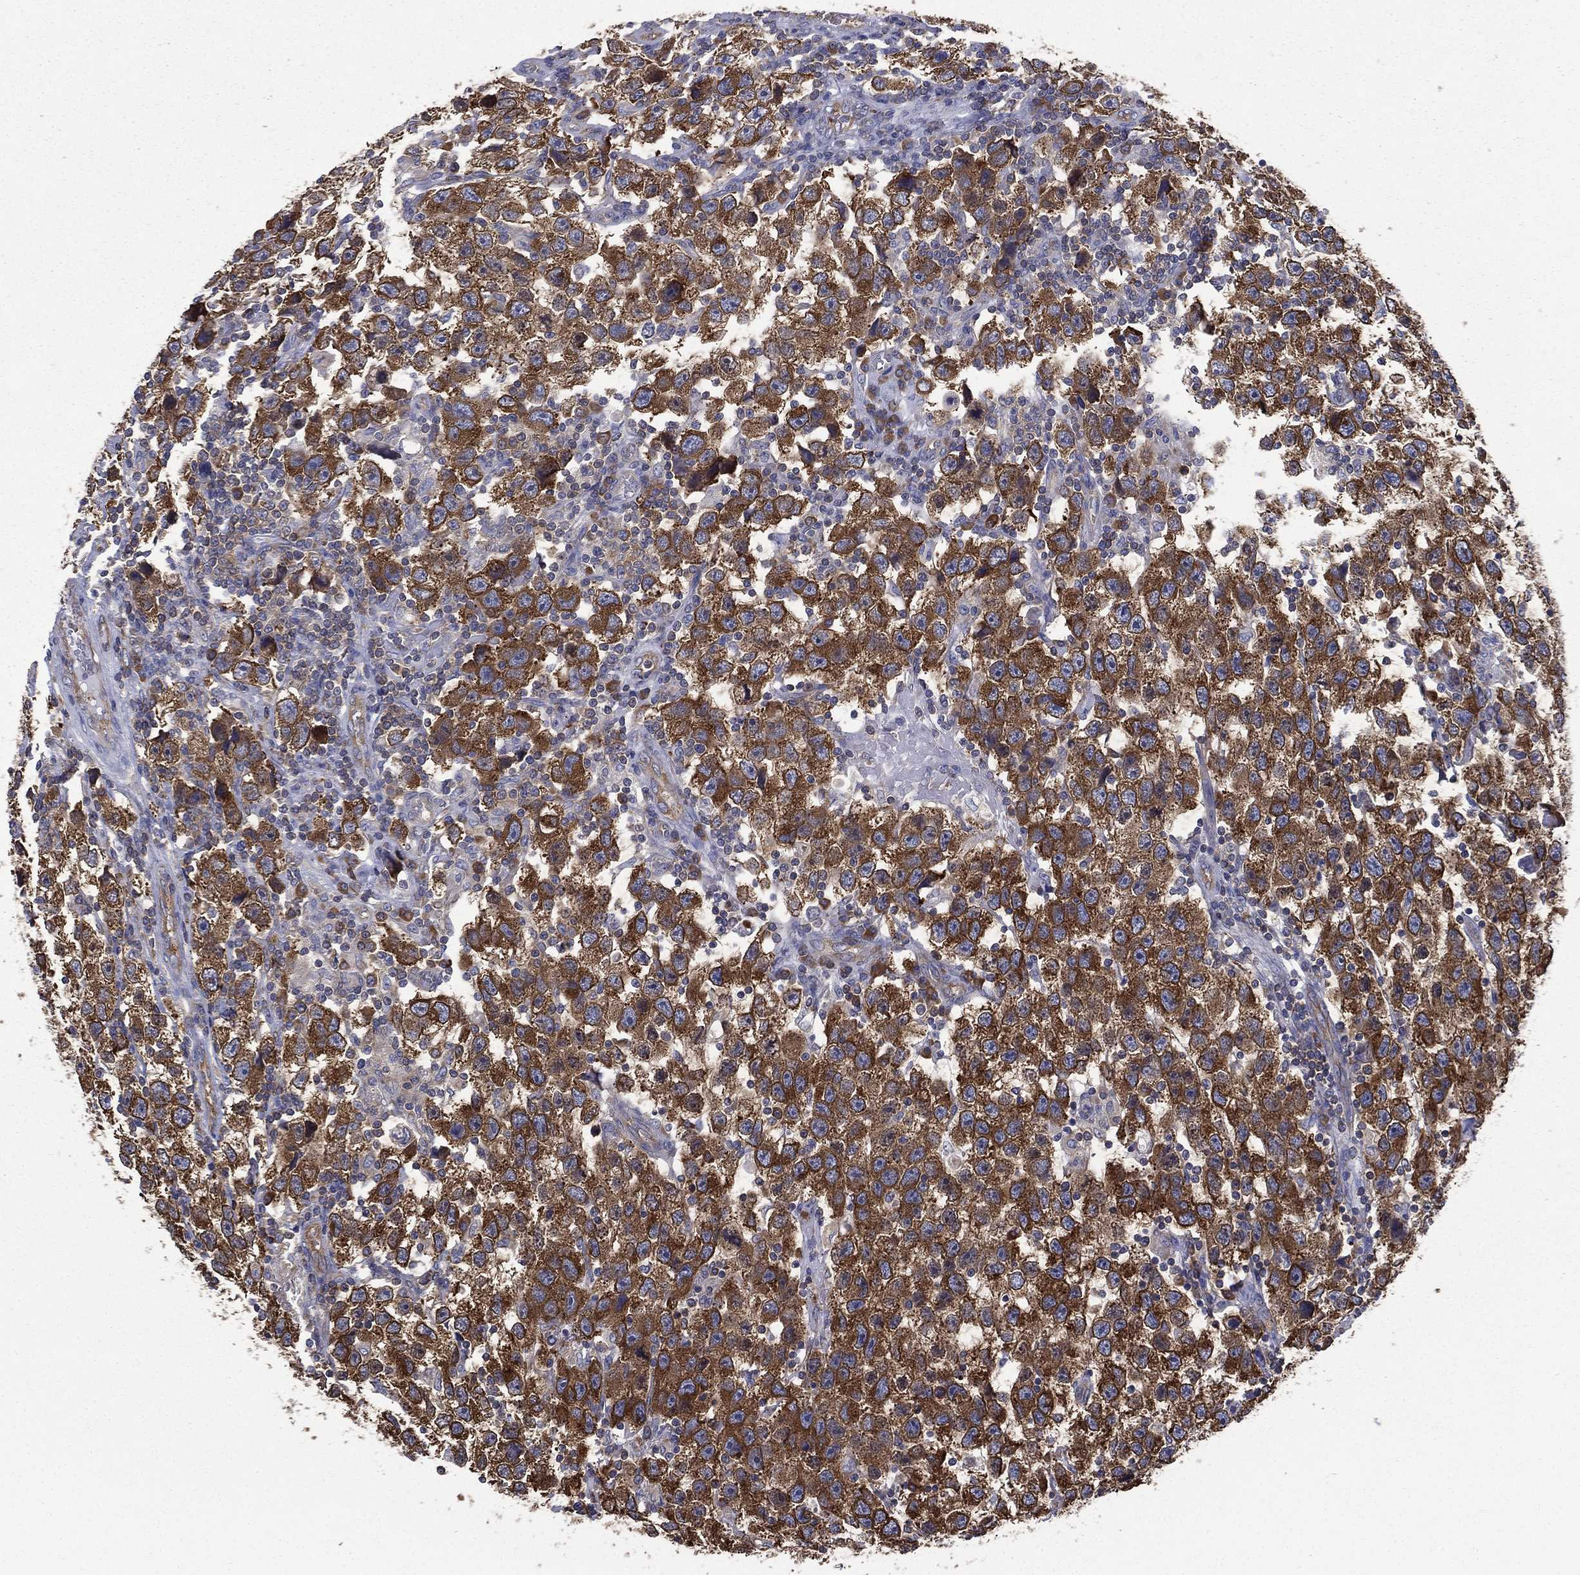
{"staining": {"intensity": "strong", "quantity": ">75%", "location": "cytoplasmic/membranous"}, "tissue": "testis cancer", "cell_type": "Tumor cells", "image_type": "cancer", "snomed": [{"axis": "morphology", "description": "Seminoma, NOS"}, {"axis": "topography", "description": "Testis"}], "caption": "A histopathology image of human seminoma (testis) stained for a protein demonstrates strong cytoplasmic/membranous brown staining in tumor cells.", "gene": "FARSA", "patient": {"sex": "male", "age": 26}}